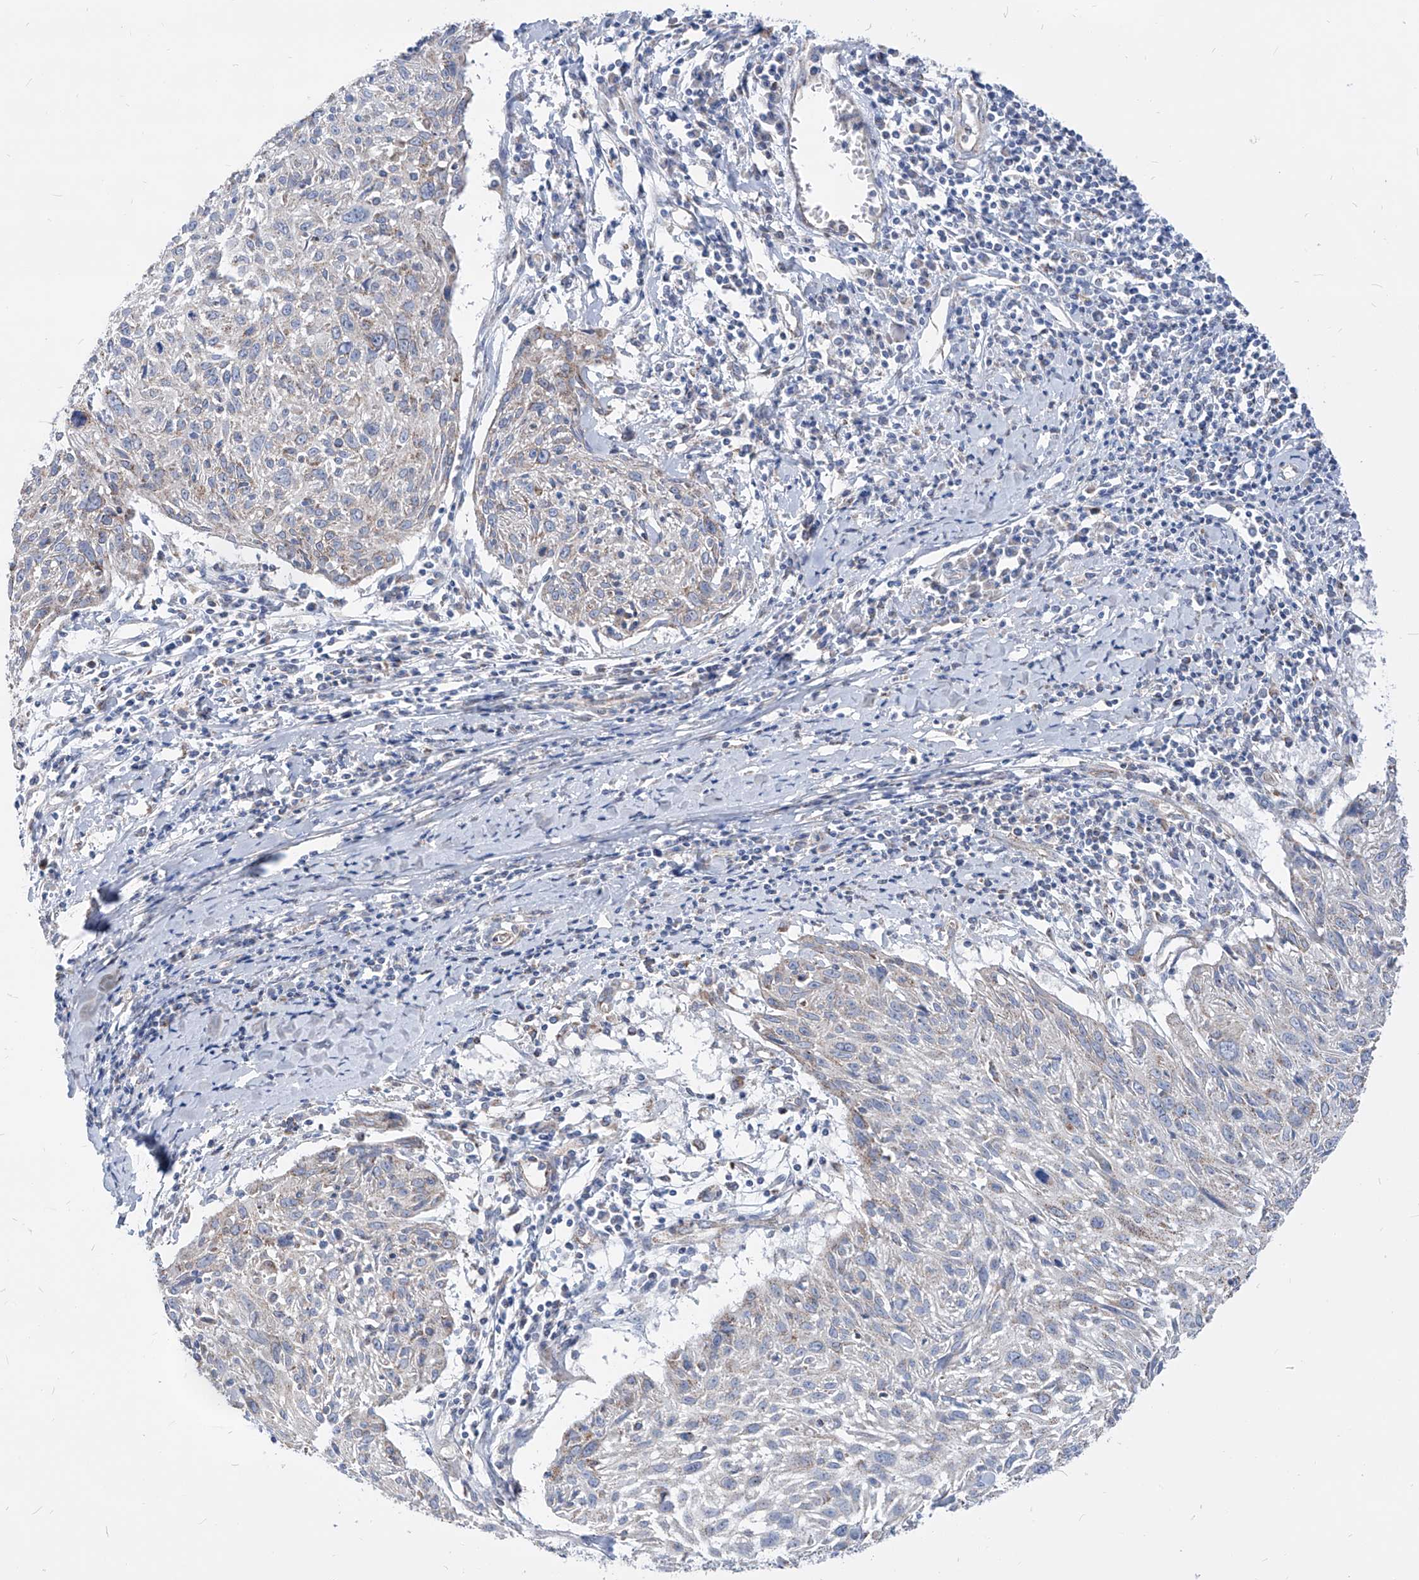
{"staining": {"intensity": "negative", "quantity": "none", "location": "none"}, "tissue": "cervical cancer", "cell_type": "Tumor cells", "image_type": "cancer", "snomed": [{"axis": "morphology", "description": "Squamous cell carcinoma, NOS"}, {"axis": "topography", "description": "Cervix"}], "caption": "Immunohistochemical staining of cervical cancer (squamous cell carcinoma) shows no significant positivity in tumor cells.", "gene": "AGPS", "patient": {"sex": "female", "age": 51}}